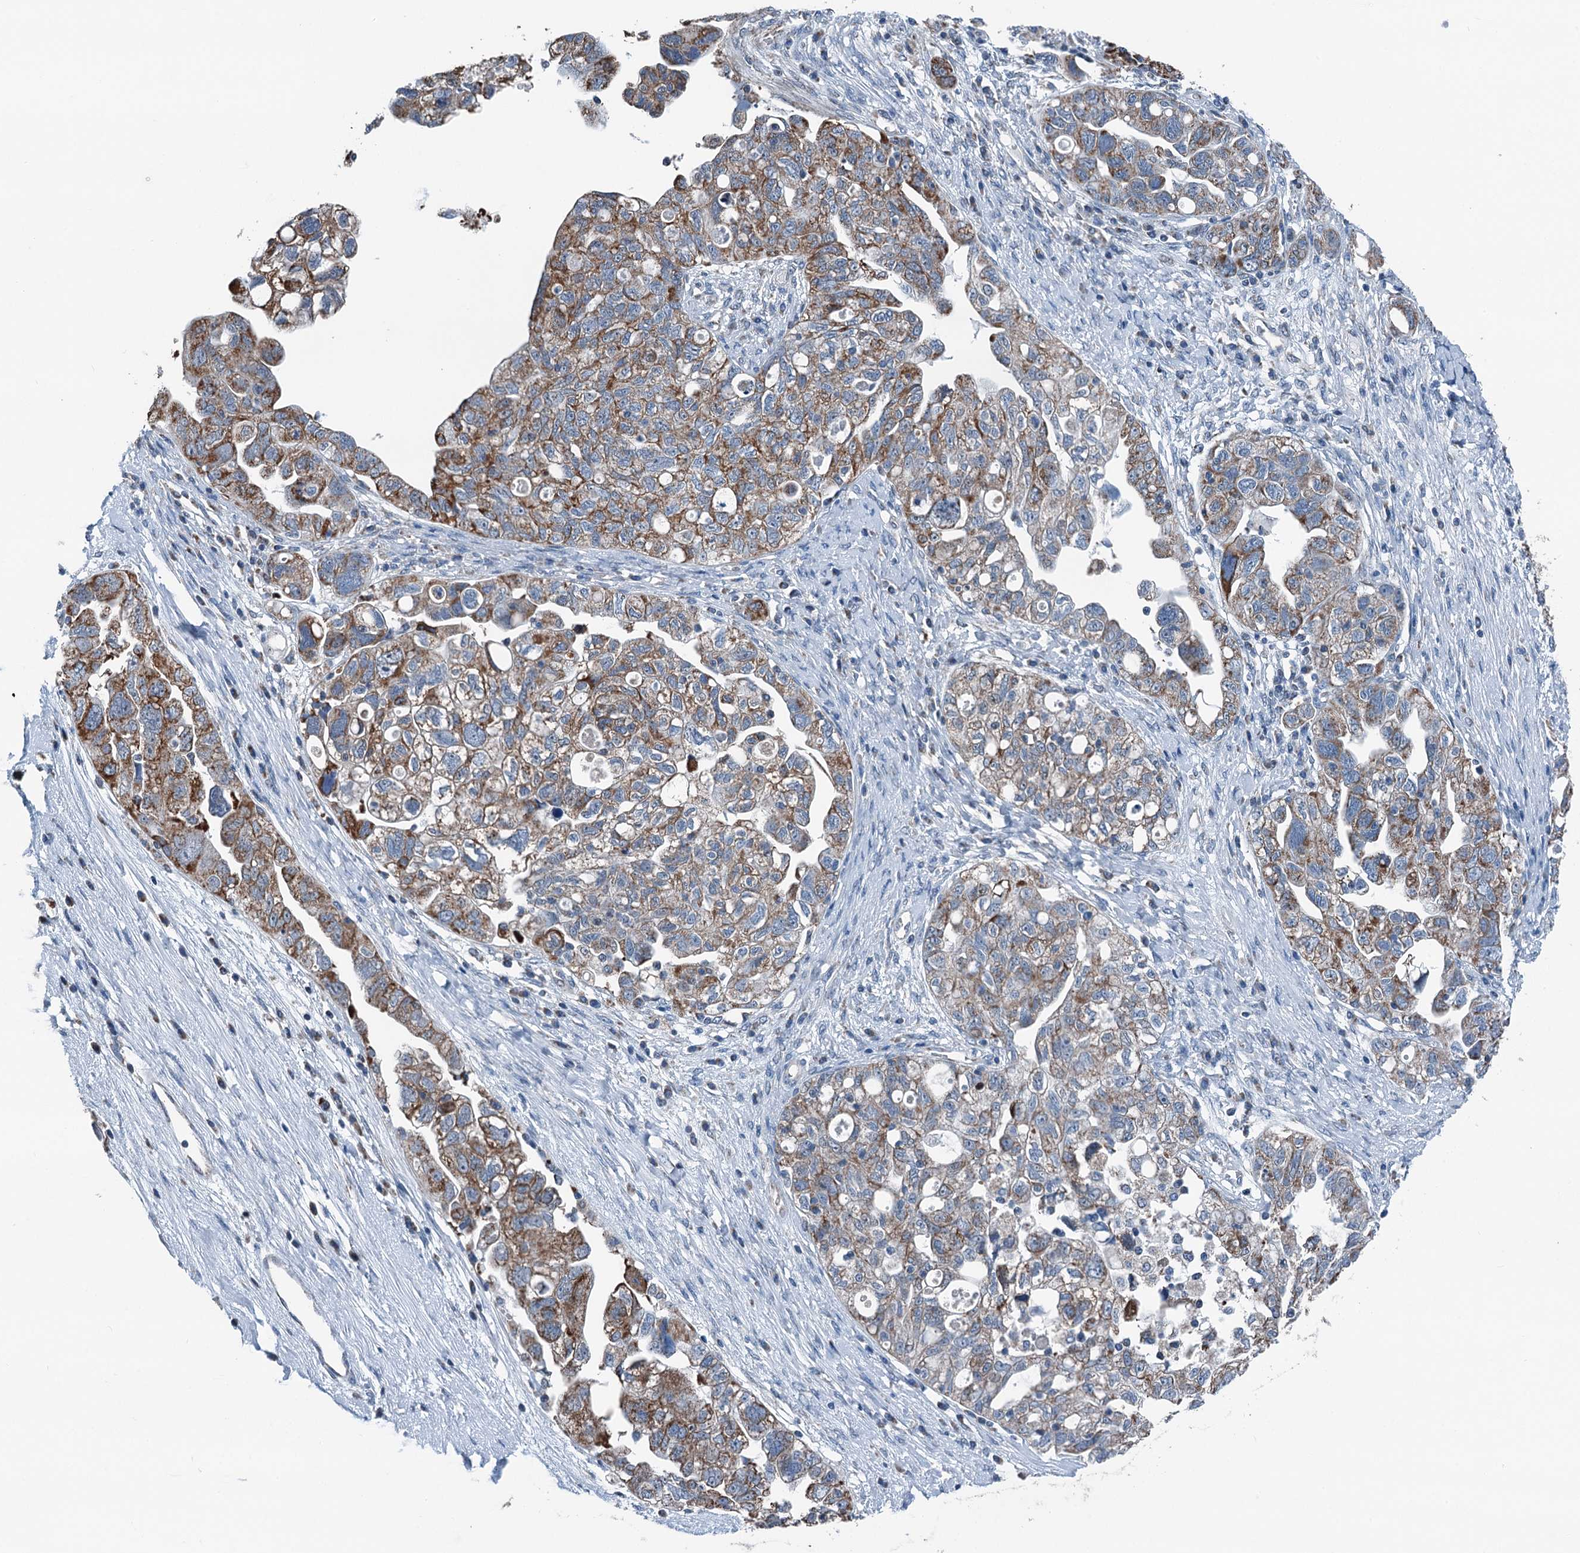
{"staining": {"intensity": "moderate", "quantity": ">75%", "location": "cytoplasmic/membranous"}, "tissue": "ovarian cancer", "cell_type": "Tumor cells", "image_type": "cancer", "snomed": [{"axis": "morphology", "description": "Carcinoma, NOS"}, {"axis": "morphology", "description": "Cystadenocarcinoma, serous, NOS"}, {"axis": "topography", "description": "Ovary"}], "caption": "Approximately >75% of tumor cells in human ovarian cancer demonstrate moderate cytoplasmic/membranous protein staining as visualized by brown immunohistochemical staining.", "gene": "TRPT1", "patient": {"sex": "female", "age": 69}}